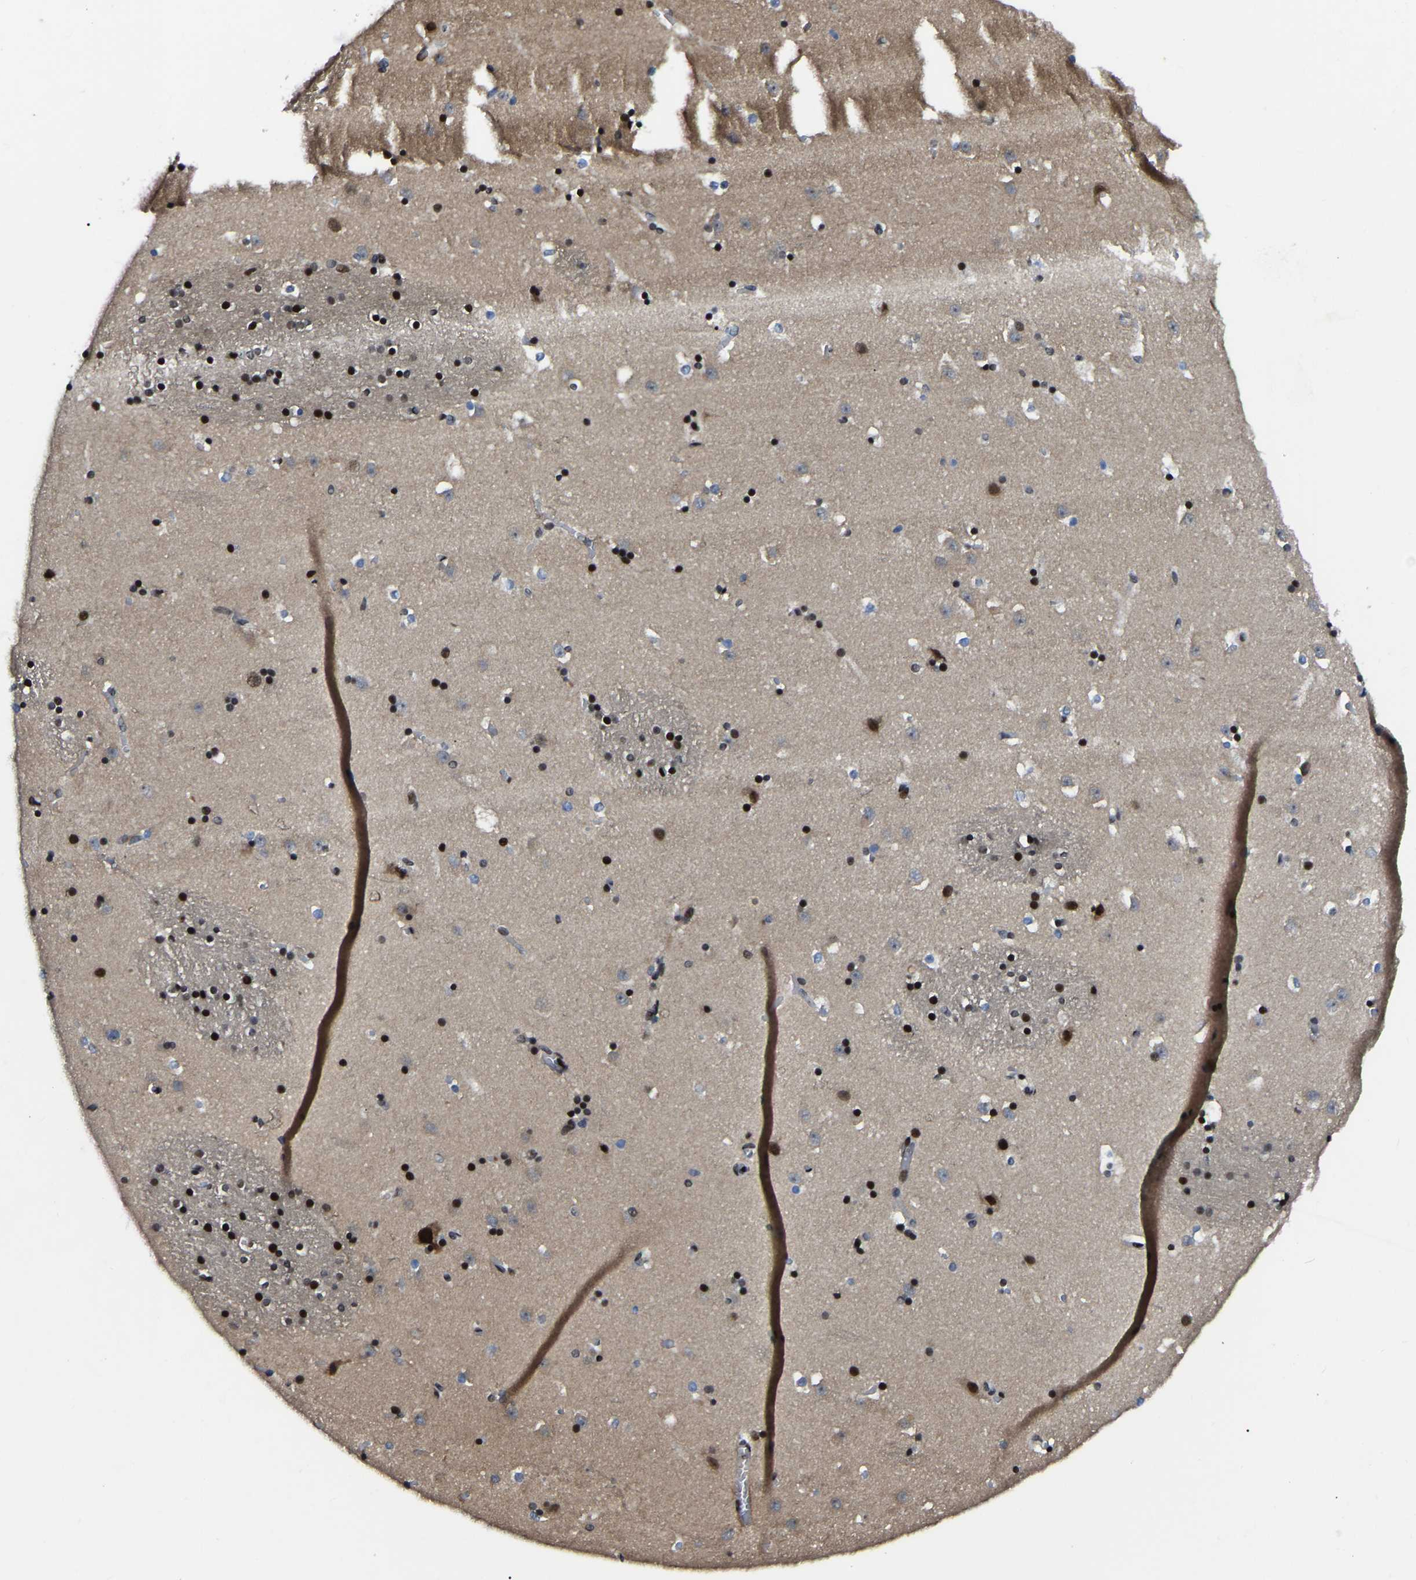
{"staining": {"intensity": "strong", "quantity": "25%-75%", "location": "nuclear"}, "tissue": "caudate", "cell_type": "Glial cells", "image_type": "normal", "snomed": [{"axis": "morphology", "description": "Normal tissue, NOS"}, {"axis": "topography", "description": "Lateral ventricle wall"}], "caption": "Protein staining exhibits strong nuclear staining in approximately 25%-75% of glial cells in unremarkable caudate. (brown staining indicates protein expression, while blue staining denotes nuclei).", "gene": "TRIM35", "patient": {"sex": "male", "age": 45}}